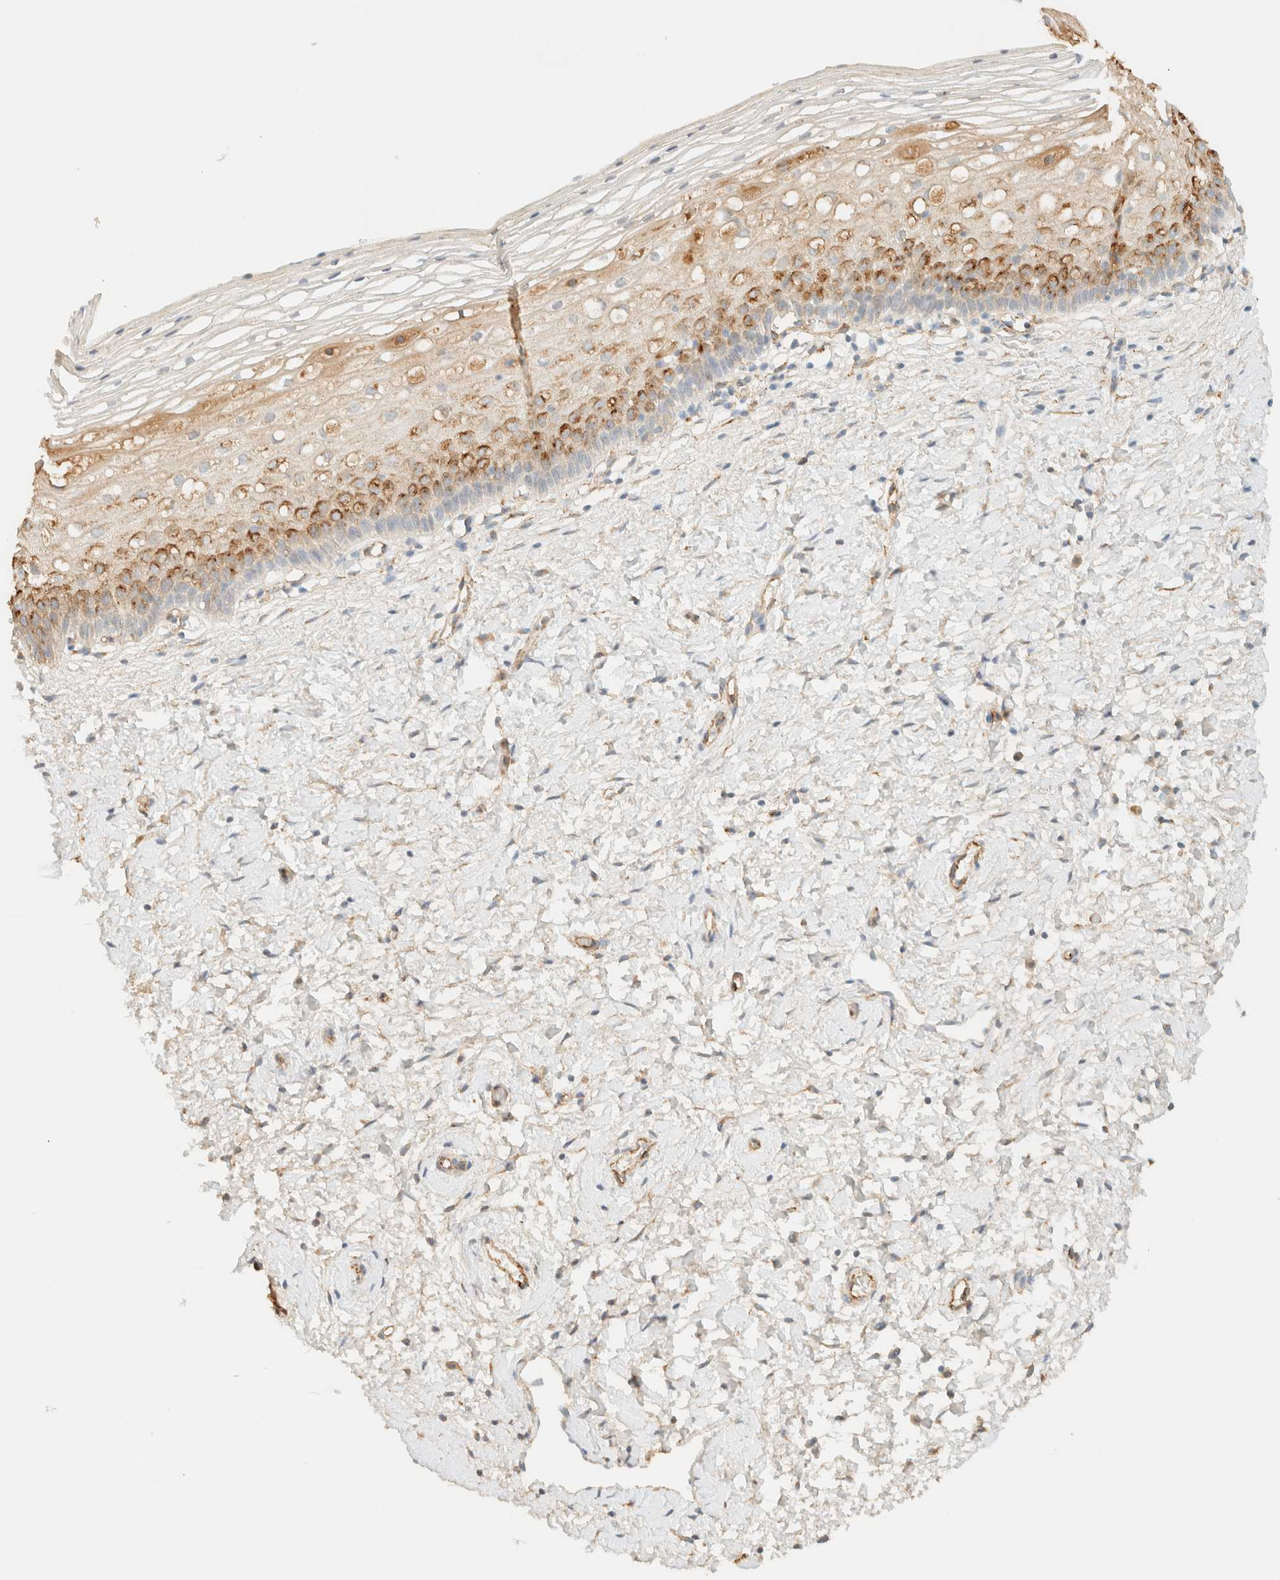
{"staining": {"intensity": "moderate", "quantity": "25%-75%", "location": "cytoplasmic/membranous"}, "tissue": "cervix", "cell_type": "Squamous epithelial cells", "image_type": "normal", "snomed": [{"axis": "morphology", "description": "Normal tissue, NOS"}, {"axis": "topography", "description": "Cervix"}], "caption": "DAB immunohistochemical staining of unremarkable cervix exhibits moderate cytoplasmic/membranous protein positivity in approximately 25%-75% of squamous epithelial cells. The staining is performed using DAB (3,3'-diaminobenzidine) brown chromogen to label protein expression. The nuclei are counter-stained blue using hematoxylin.", "gene": "SPARCL1", "patient": {"sex": "female", "age": 72}}